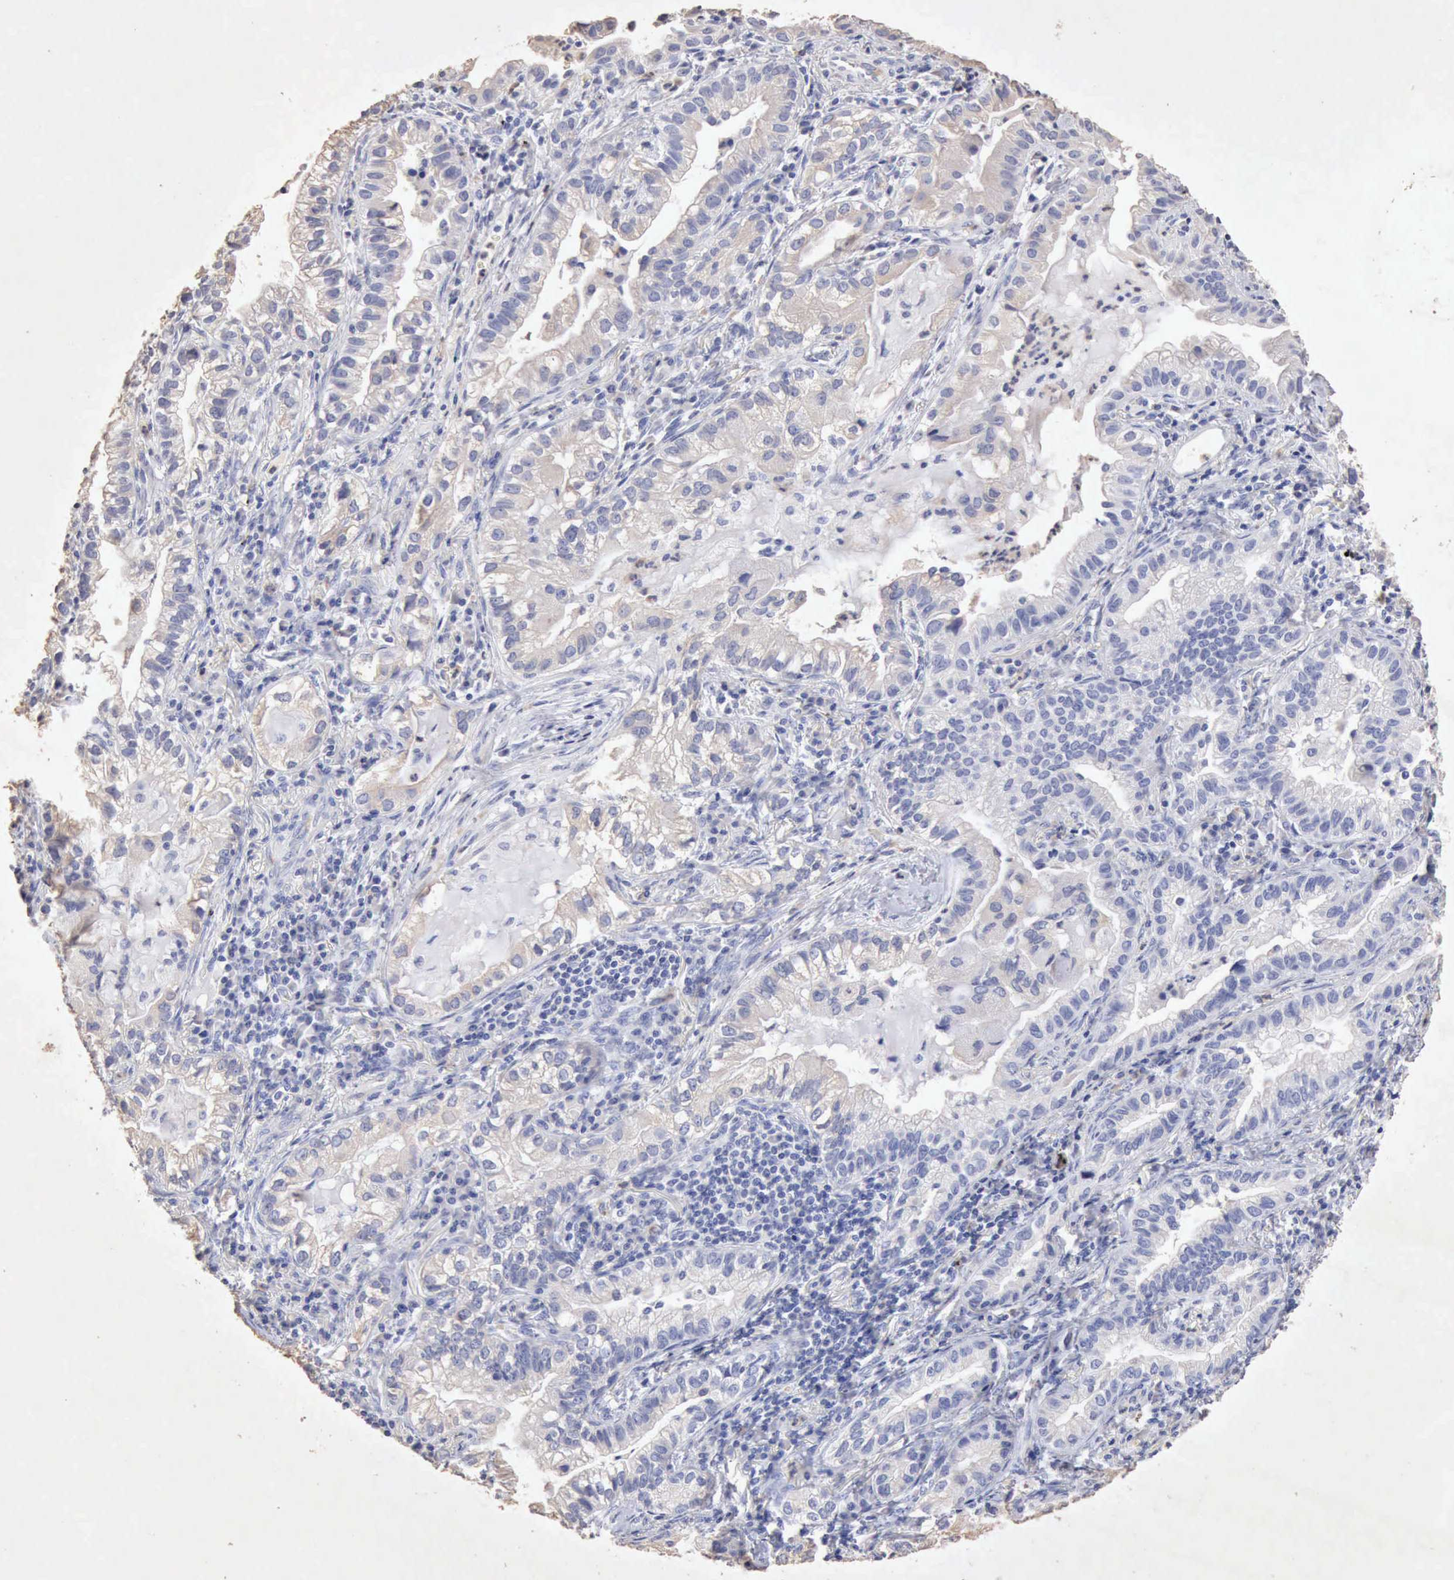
{"staining": {"intensity": "negative", "quantity": "none", "location": "none"}, "tissue": "lung cancer", "cell_type": "Tumor cells", "image_type": "cancer", "snomed": [{"axis": "morphology", "description": "Adenocarcinoma, NOS"}, {"axis": "topography", "description": "Lung"}], "caption": "Immunohistochemistry (IHC) image of neoplastic tissue: adenocarcinoma (lung) stained with DAB (3,3'-diaminobenzidine) exhibits no significant protein positivity in tumor cells.", "gene": "KRT6B", "patient": {"sex": "female", "age": 50}}